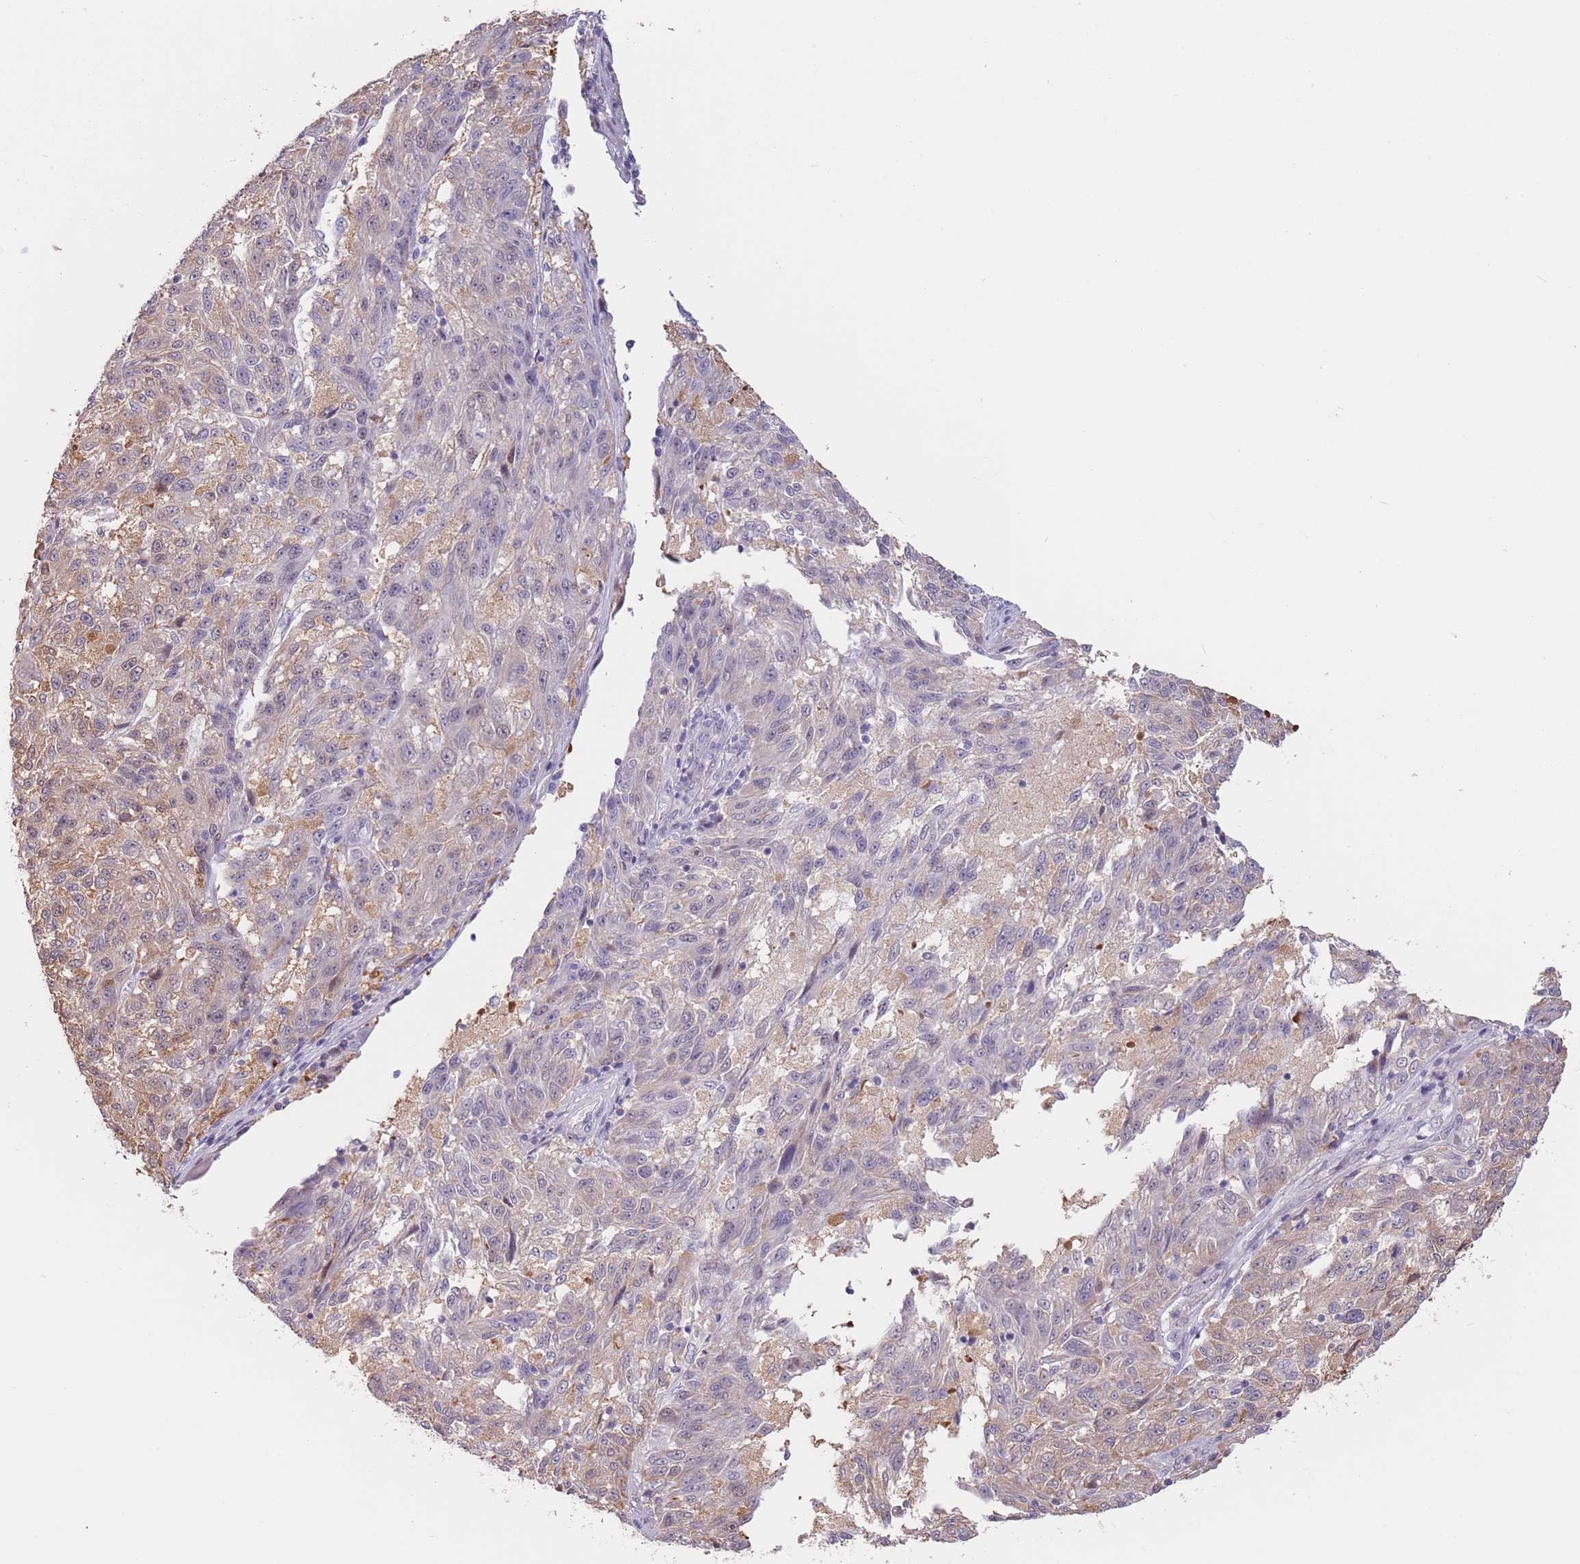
{"staining": {"intensity": "weak", "quantity": "<25%", "location": "cytoplasmic/membranous,nuclear"}, "tissue": "melanoma", "cell_type": "Tumor cells", "image_type": "cancer", "snomed": [{"axis": "morphology", "description": "Malignant melanoma, NOS"}, {"axis": "topography", "description": "Skin"}], "caption": "There is no significant positivity in tumor cells of melanoma.", "gene": "LDHD", "patient": {"sex": "male", "age": 53}}